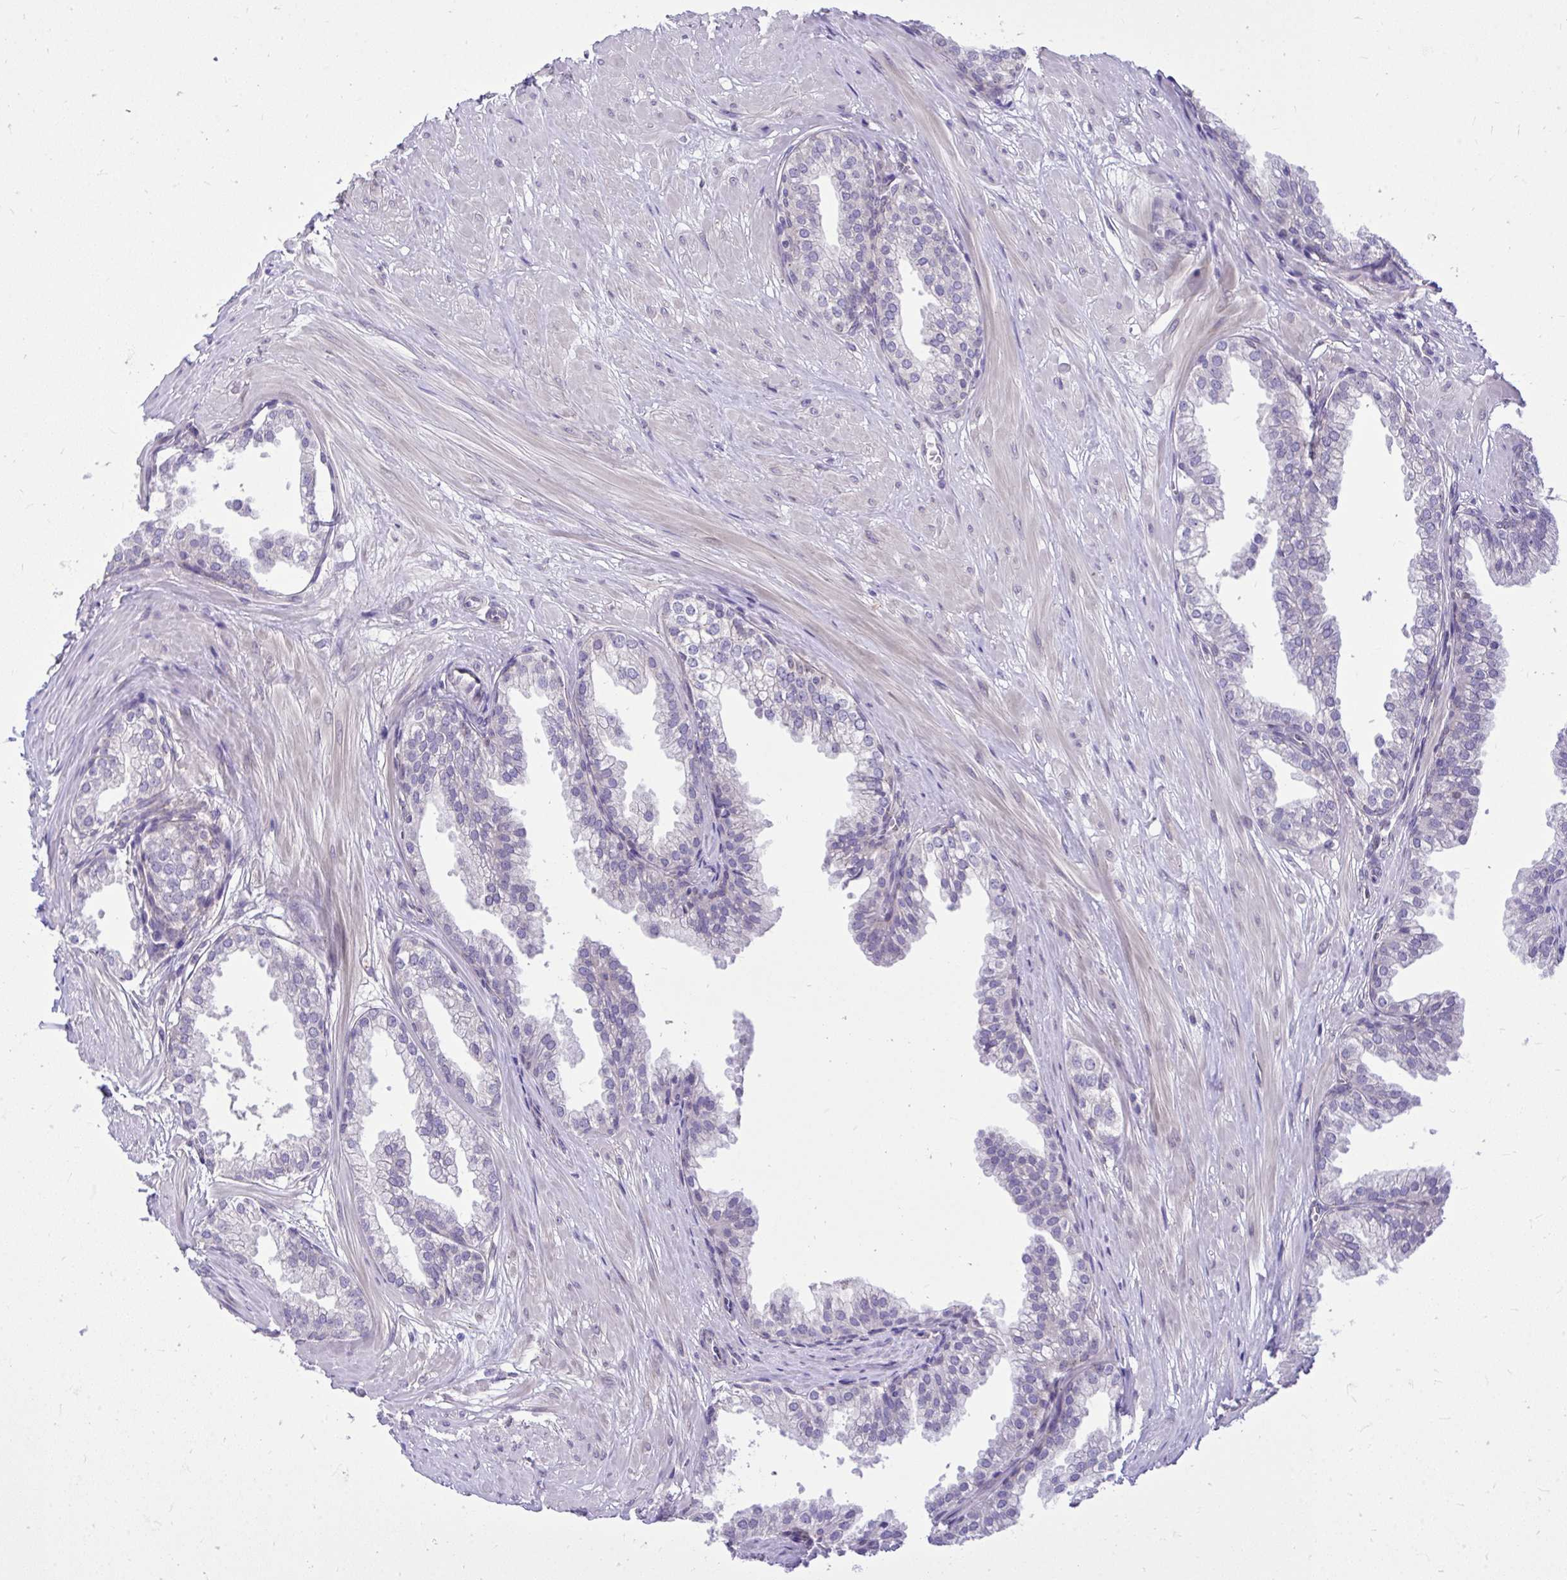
{"staining": {"intensity": "weak", "quantity": "<25%", "location": "cytoplasmic/membranous"}, "tissue": "prostate", "cell_type": "Glandular cells", "image_type": "normal", "snomed": [{"axis": "morphology", "description": "Normal tissue, NOS"}, {"axis": "topography", "description": "Prostate"}, {"axis": "topography", "description": "Peripheral nerve tissue"}], "caption": "Immunohistochemical staining of benign human prostate demonstrates no significant expression in glandular cells.", "gene": "CEACAM18", "patient": {"sex": "male", "age": 55}}